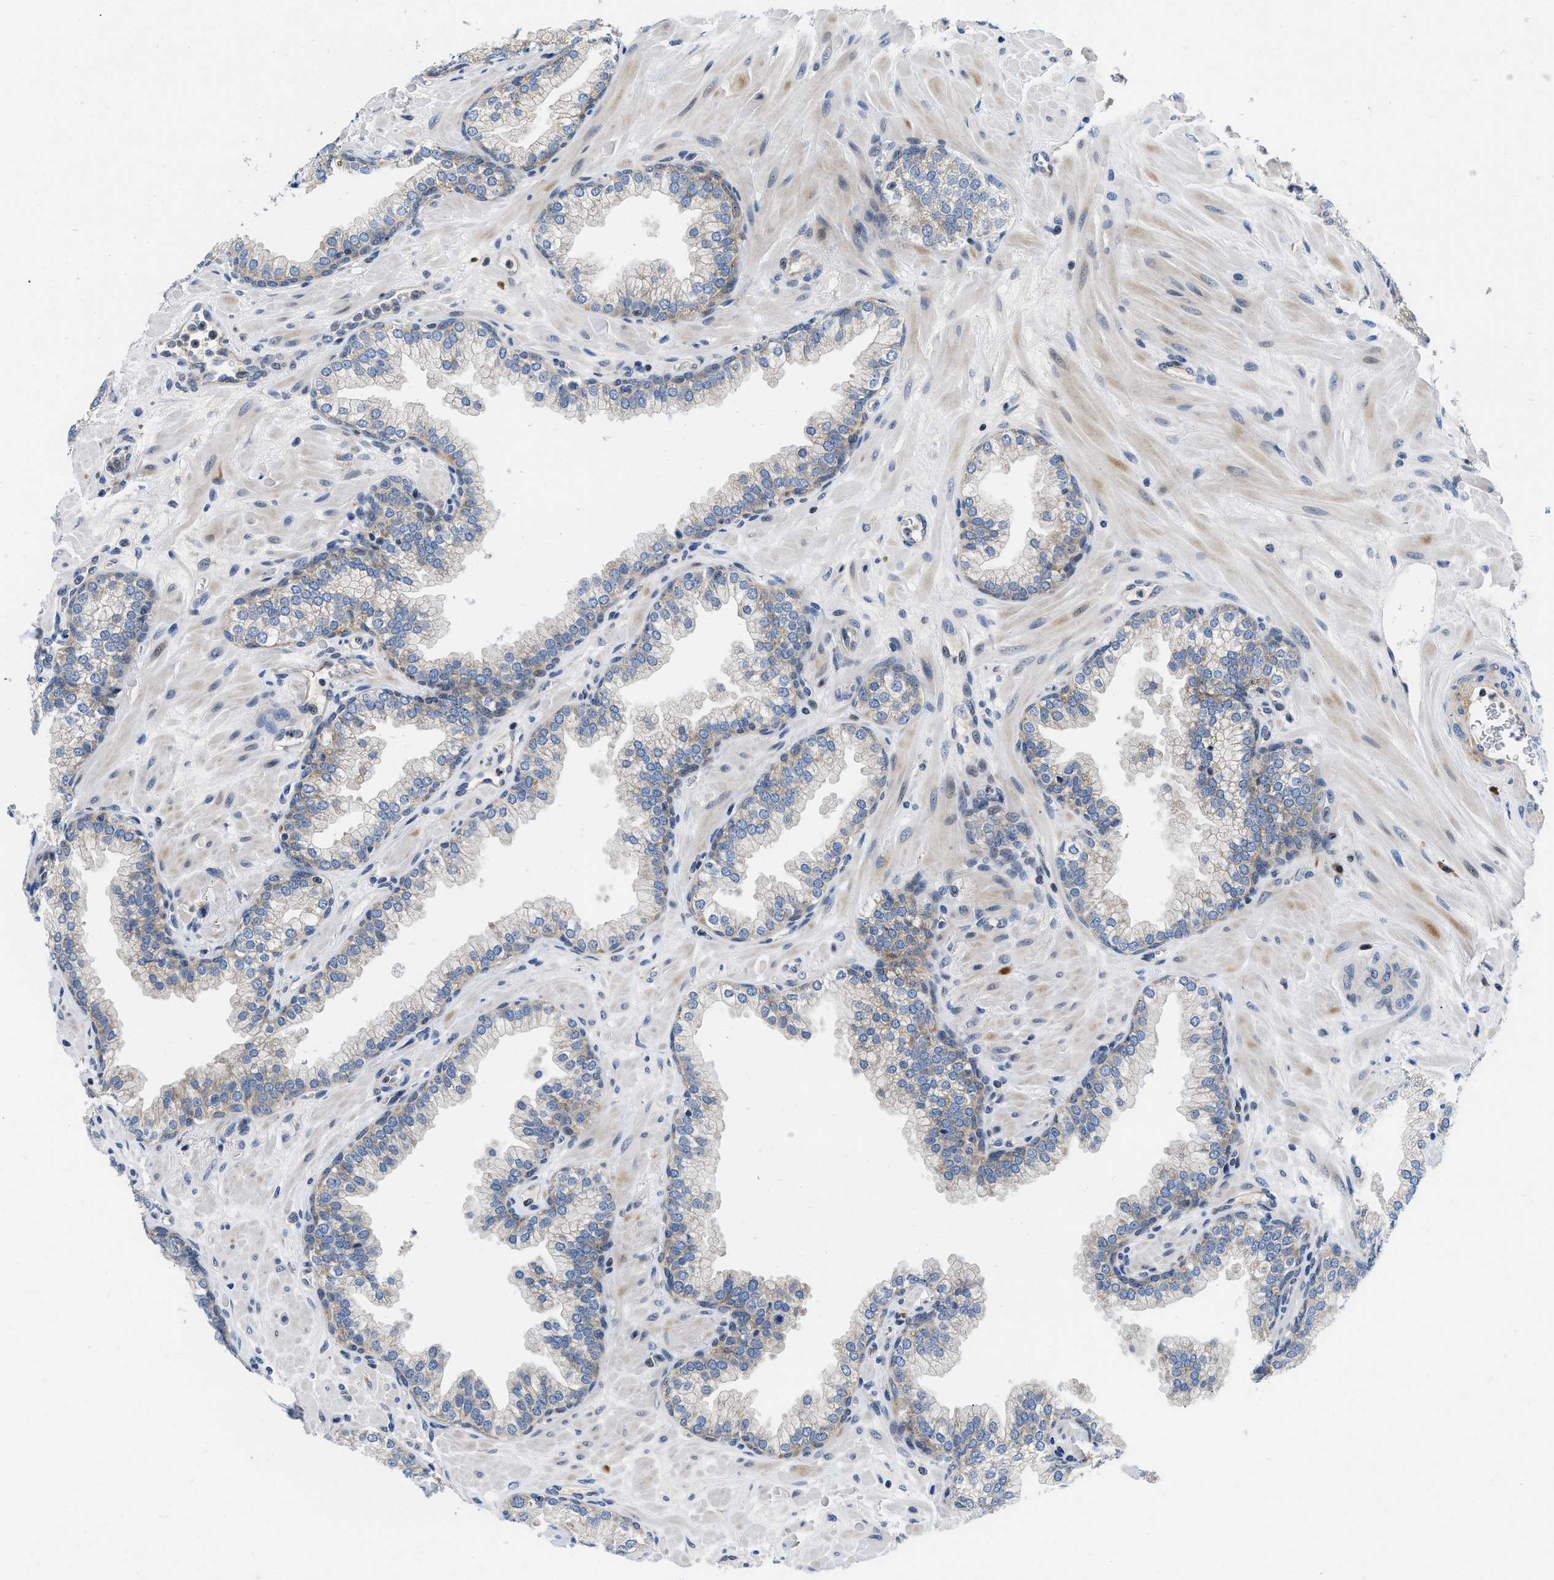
{"staining": {"intensity": "negative", "quantity": "none", "location": "none"}, "tissue": "prostate", "cell_type": "Glandular cells", "image_type": "normal", "snomed": [{"axis": "morphology", "description": "Normal tissue, NOS"}, {"axis": "morphology", "description": "Urothelial carcinoma, Low grade"}, {"axis": "topography", "description": "Urinary bladder"}, {"axis": "topography", "description": "Prostate"}], "caption": "Photomicrograph shows no protein staining in glandular cells of benign prostate. (Brightfield microscopy of DAB (3,3'-diaminobenzidine) immunohistochemistry (IHC) at high magnification).", "gene": "IKBKE", "patient": {"sex": "male", "age": 60}}